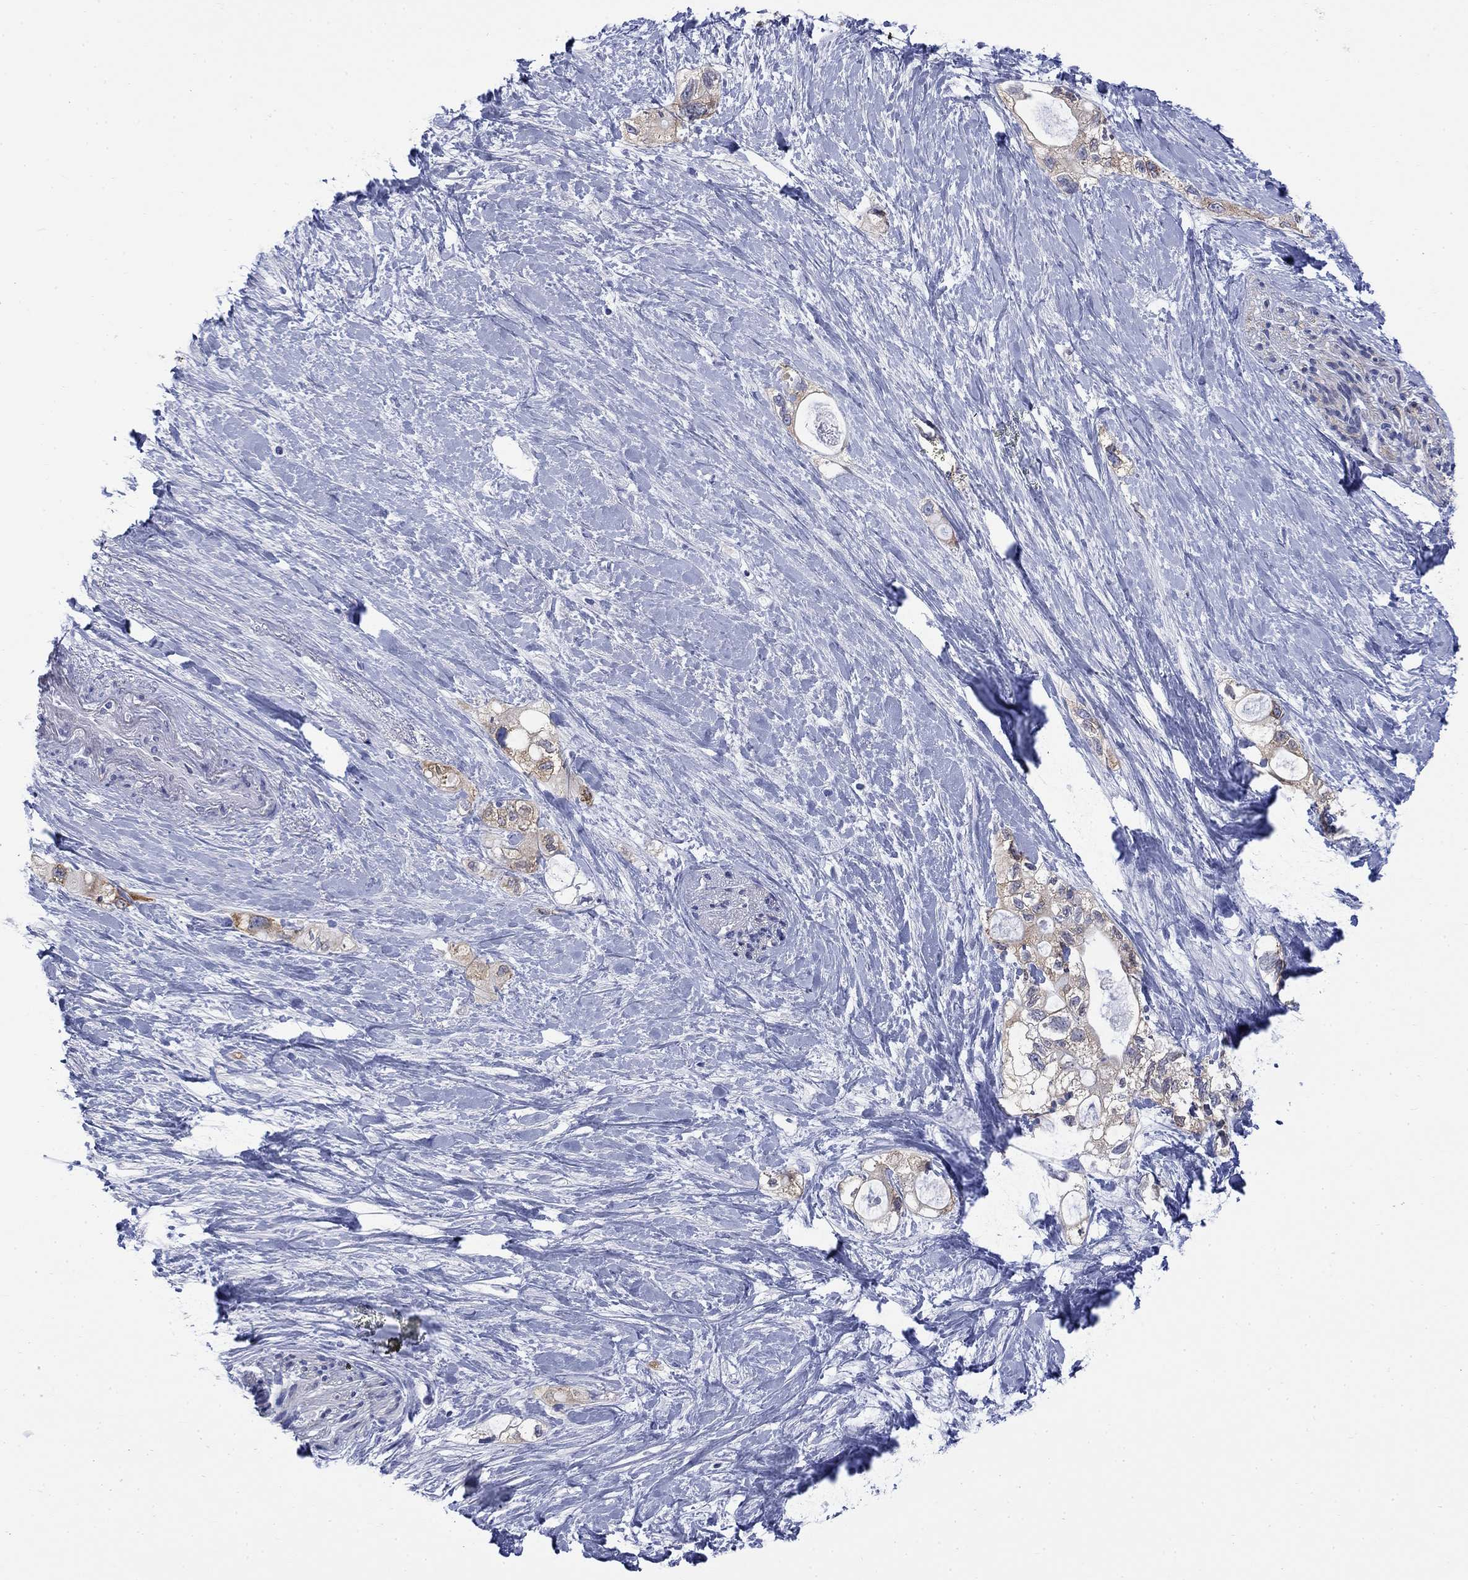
{"staining": {"intensity": "strong", "quantity": "<25%", "location": "cytoplasmic/membranous"}, "tissue": "pancreatic cancer", "cell_type": "Tumor cells", "image_type": "cancer", "snomed": [{"axis": "morphology", "description": "Adenocarcinoma, NOS"}, {"axis": "topography", "description": "Pancreas"}], "caption": "Protein expression analysis of human adenocarcinoma (pancreatic) reveals strong cytoplasmic/membranous positivity in about <25% of tumor cells. (DAB (3,3'-diaminobenzidine) IHC, brown staining for protein, blue staining for nuclei).", "gene": "IGF2BP3", "patient": {"sex": "female", "age": 56}}